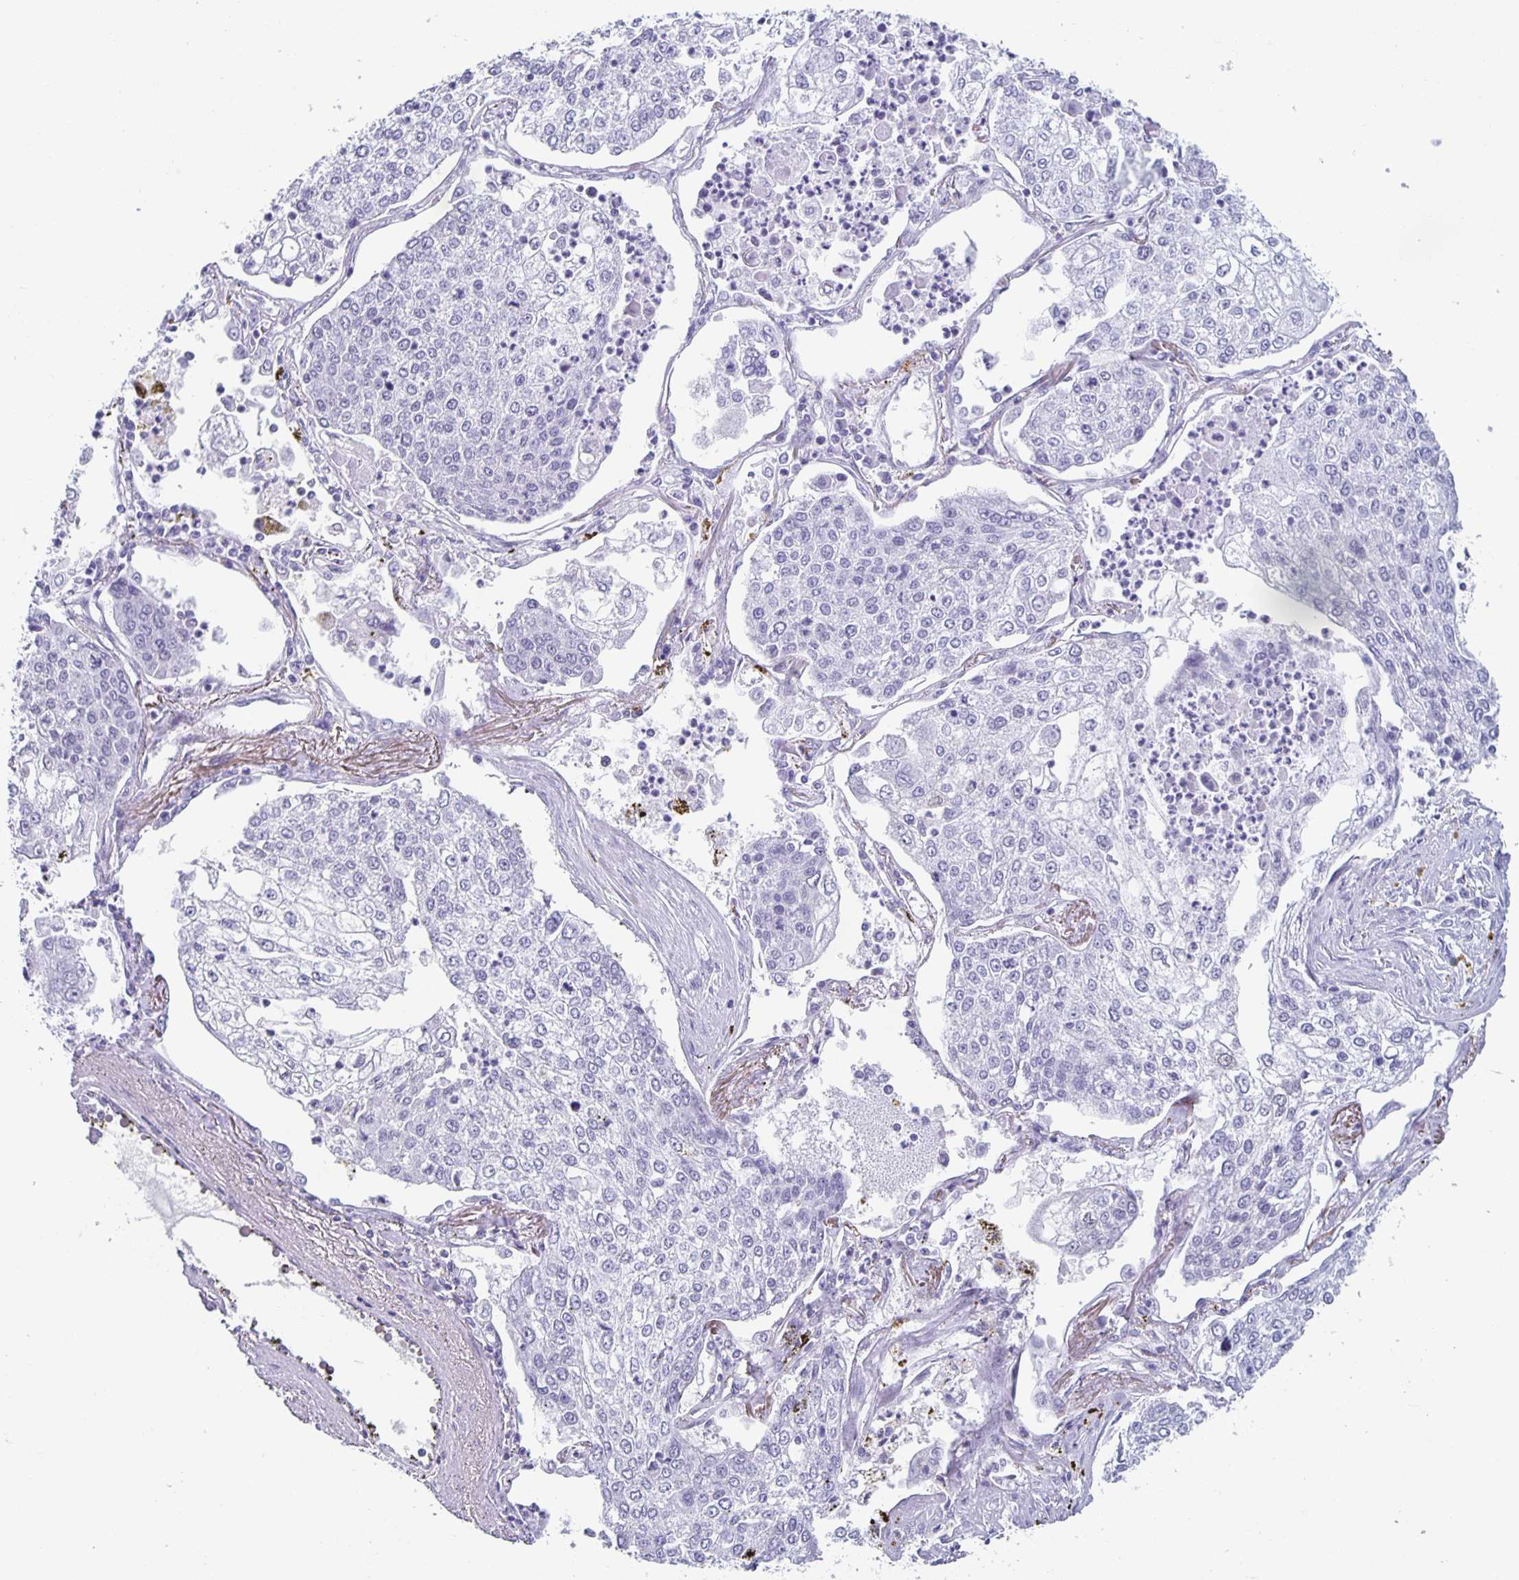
{"staining": {"intensity": "negative", "quantity": "none", "location": "none"}, "tissue": "lung cancer", "cell_type": "Tumor cells", "image_type": "cancer", "snomed": [{"axis": "morphology", "description": "Squamous cell carcinoma, NOS"}, {"axis": "topography", "description": "Lung"}], "caption": "An image of lung squamous cell carcinoma stained for a protein reveals no brown staining in tumor cells.", "gene": "TPPP", "patient": {"sex": "male", "age": 74}}